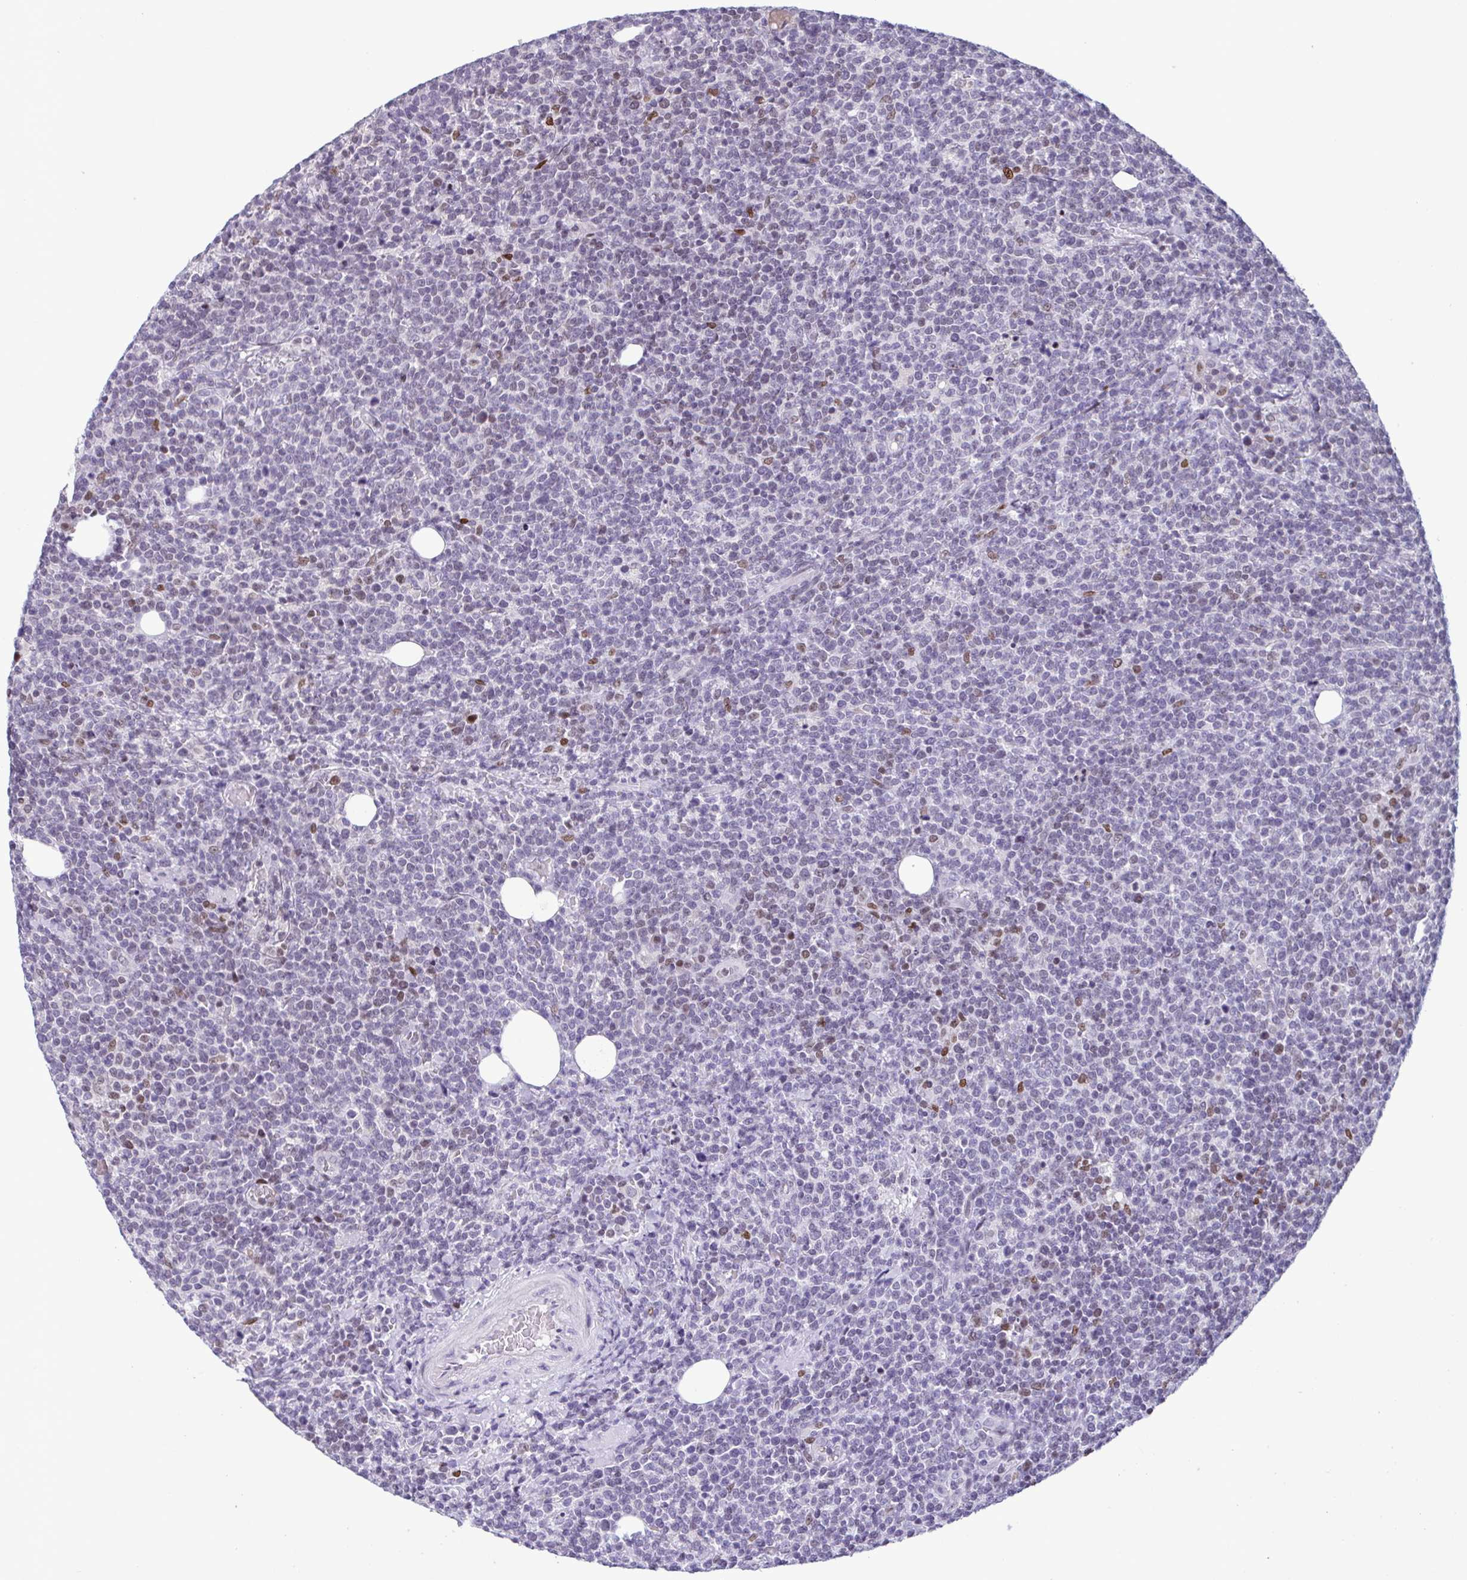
{"staining": {"intensity": "negative", "quantity": "none", "location": "none"}, "tissue": "lymphoma", "cell_type": "Tumor cells", "image_type": "cancer", "snomed": [{"axis": "morphology", "description": "Malignant lymphoma, non-Hodgkin's type, High grade"}, {"axis": "topography", "description": "Lymph node"}], "caption": "Lymphoma stained for a protein using immunohistochemistry (IHC) shows no staining tumor cells.", "gene": "IRF1", "patient": {"sex": "male", "age": 61}}